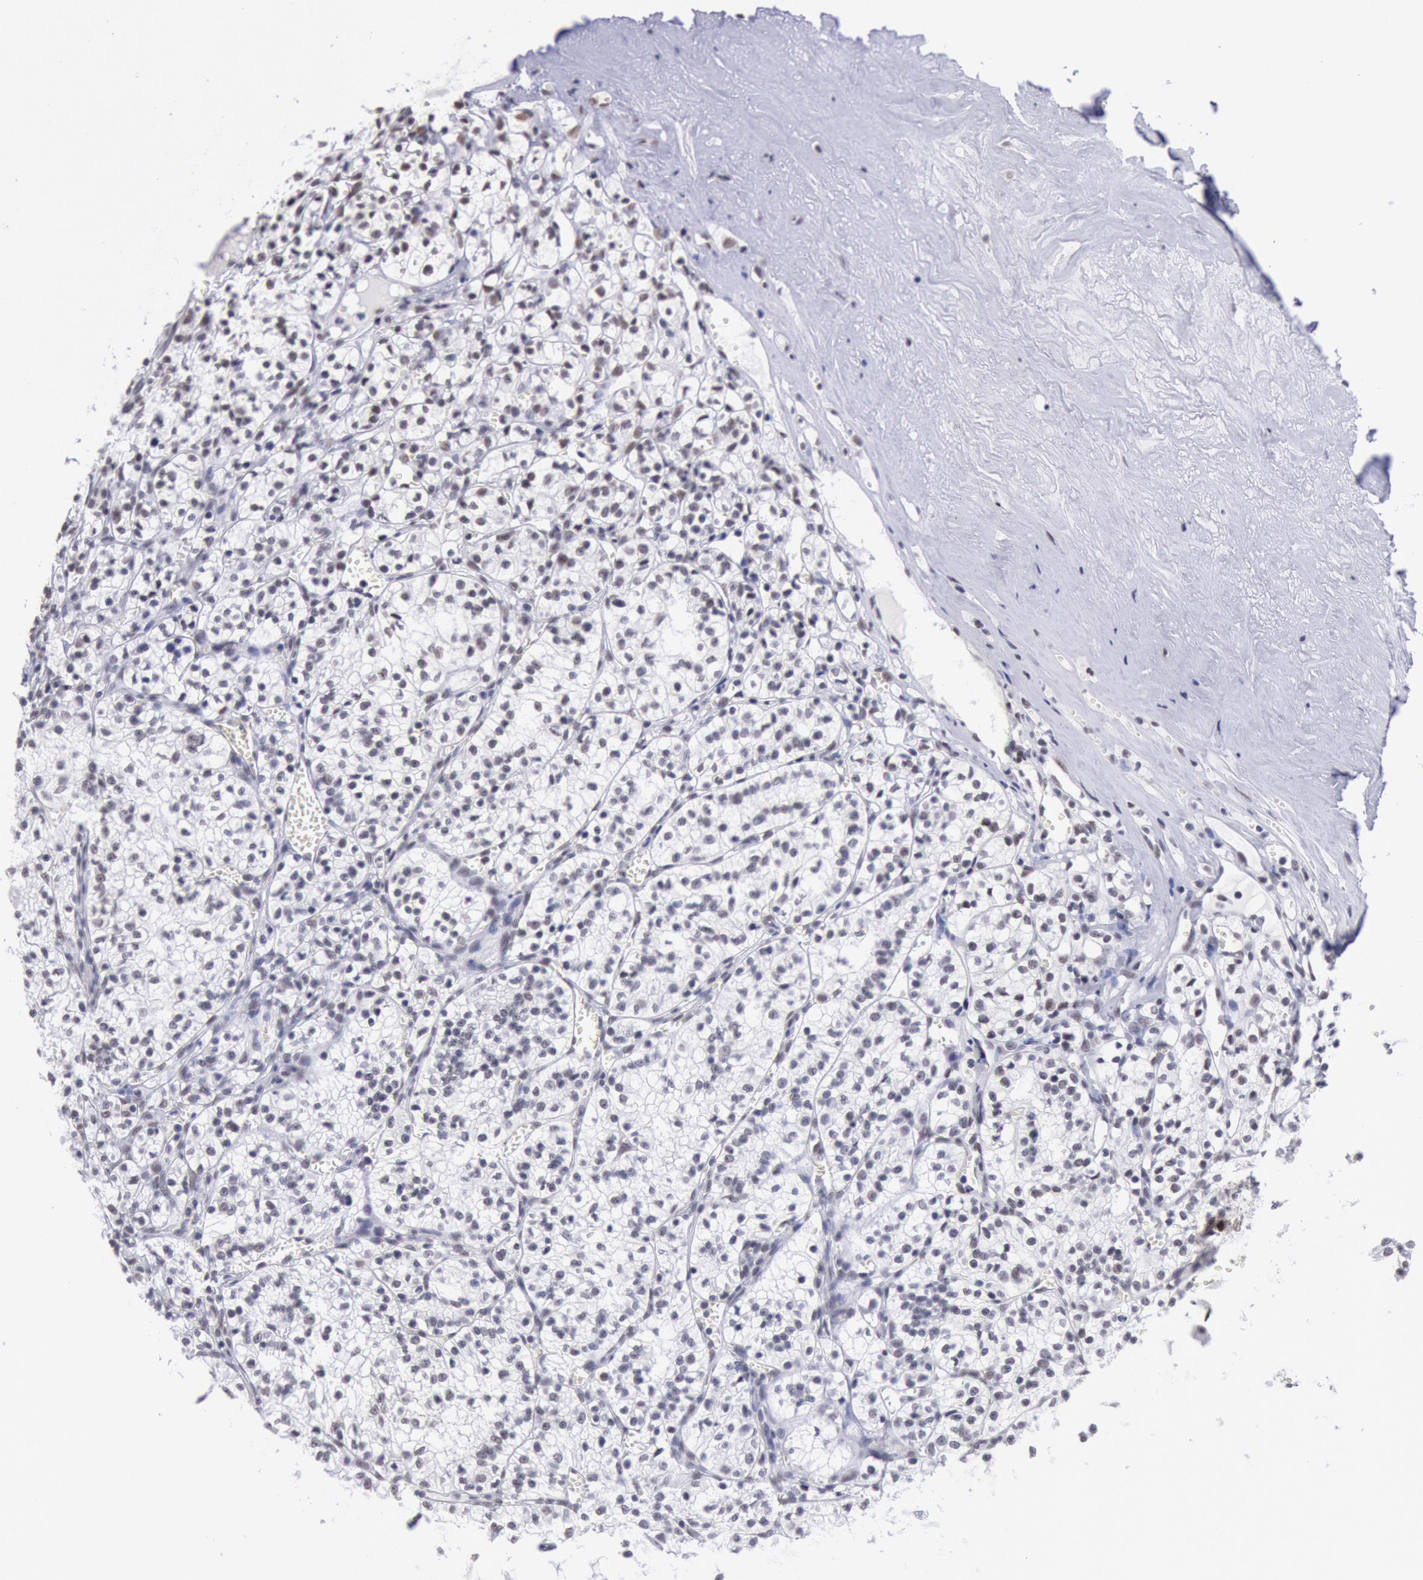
{"staining": {"intensity": "negative", "quantity": "none", "location": "none"}, "tissue": "renal cancer", "cell_type": "Tumor cells", "image_type": "cancer", "snomed": [{"axis": "morphology", "description": "Adenocarcinoma, NOS"}, {"axis": "topography", "description": "Kidney"}], "caption": "Histopathology image shows no protein positivity in tumor cells of renal cancer tissue.", "gene": "SNRPD3", "patient": {"sex": "male", "age": 61}}